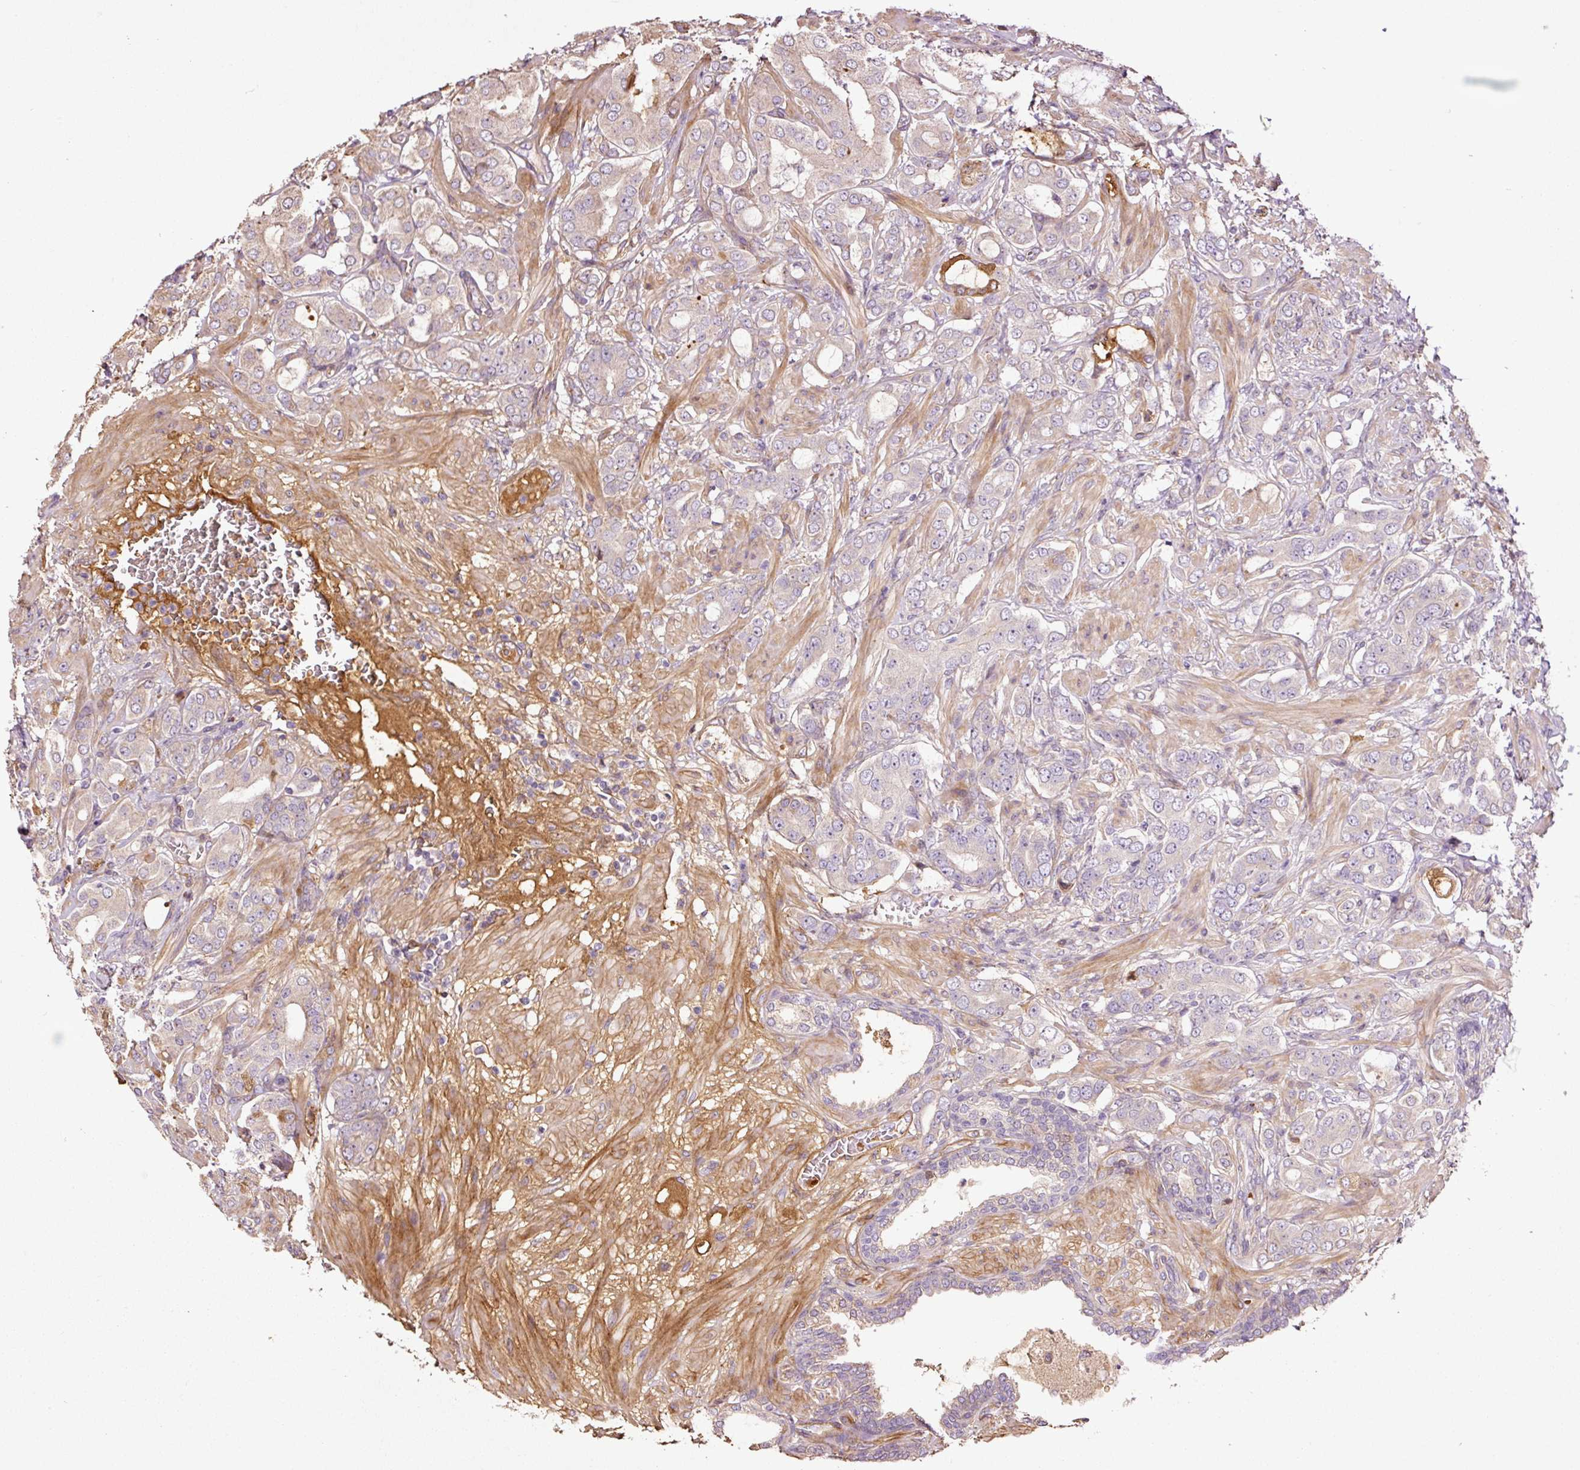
{"staining": {"intensity": "weak", "quantity": "<25%", "location": "cytoplasmic/membranous"}, "tissue": "prostate cancer", "cell_type": "Tumor cells", "image_type": "cancer", "snomed": [{"axis": "morphology", "description": "Adenocarcinoma, Low grade"}, {"axis": "topography", "description": "Prostate"}], "caption": "Histopathology image shows no protein expression in tumor cells of prostate cancer (low-grade adenocarcinoma) tissue. (DAB (3,3'-diaminobenzidine) IHC visualized using brightfield microscopy, high magnification).", "gene": "NID2", "patient": {"sex": "male", "age": 57}}